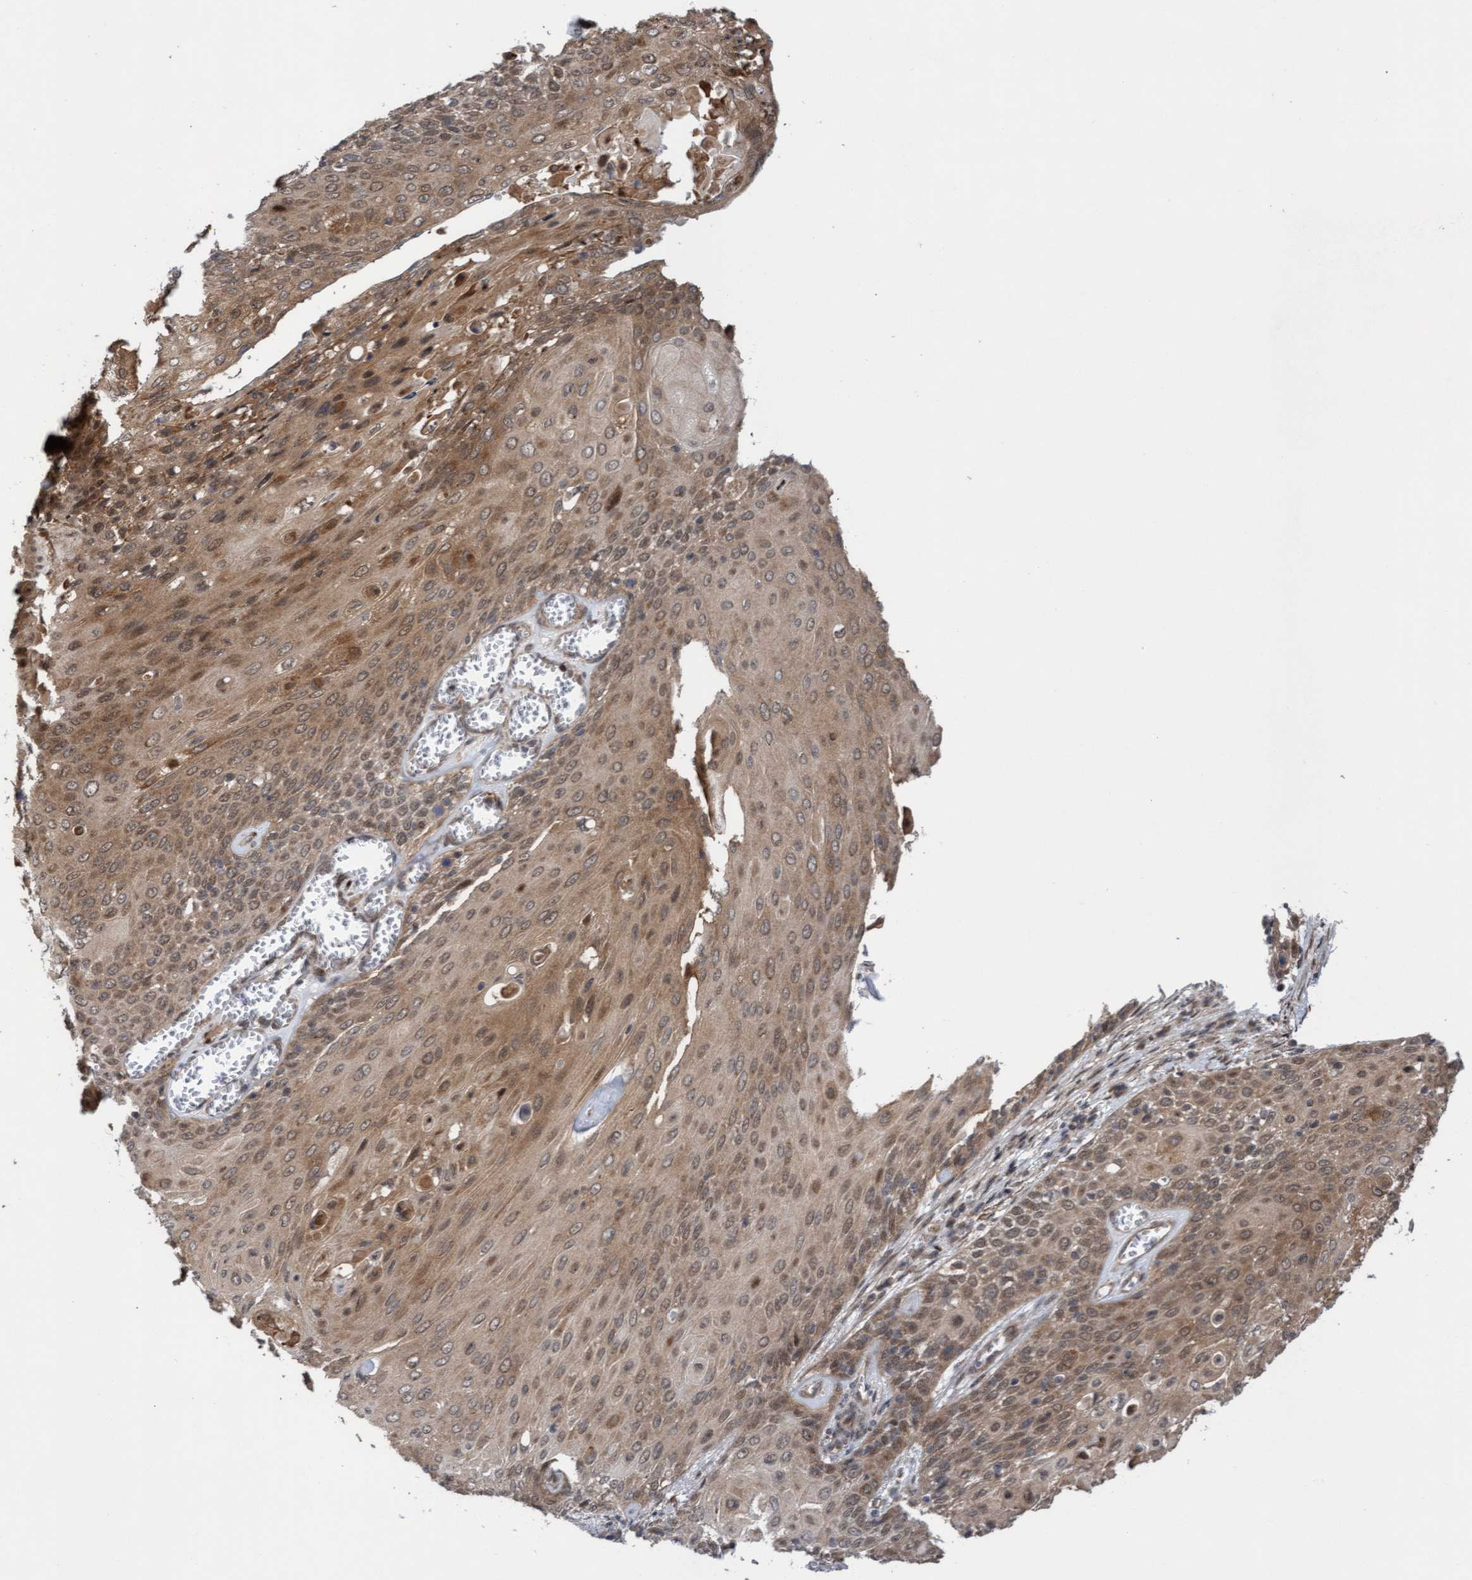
{"staining": {"intensity": "moderate", "quantity": ">75%", "location": "cytoplasmic/membranous,nuclear"}, "tissue": "cervical cancer", "cell_type": "Tumor cells", "image_type": "cancer", "snomed": [{"axis": "morphology", "description": "Squamous cell carcinoma, NOS"}, {"axis": "topography", "description": "Cervix"}], "caption": "Protein expression analysis of cervical cancer demonstrates moderate cytoplasmic/membranous and nuclear expression in about >75% of tumor cells.", "gene": "ITFG1", "patient": {"sex": "female", "age": 39}}